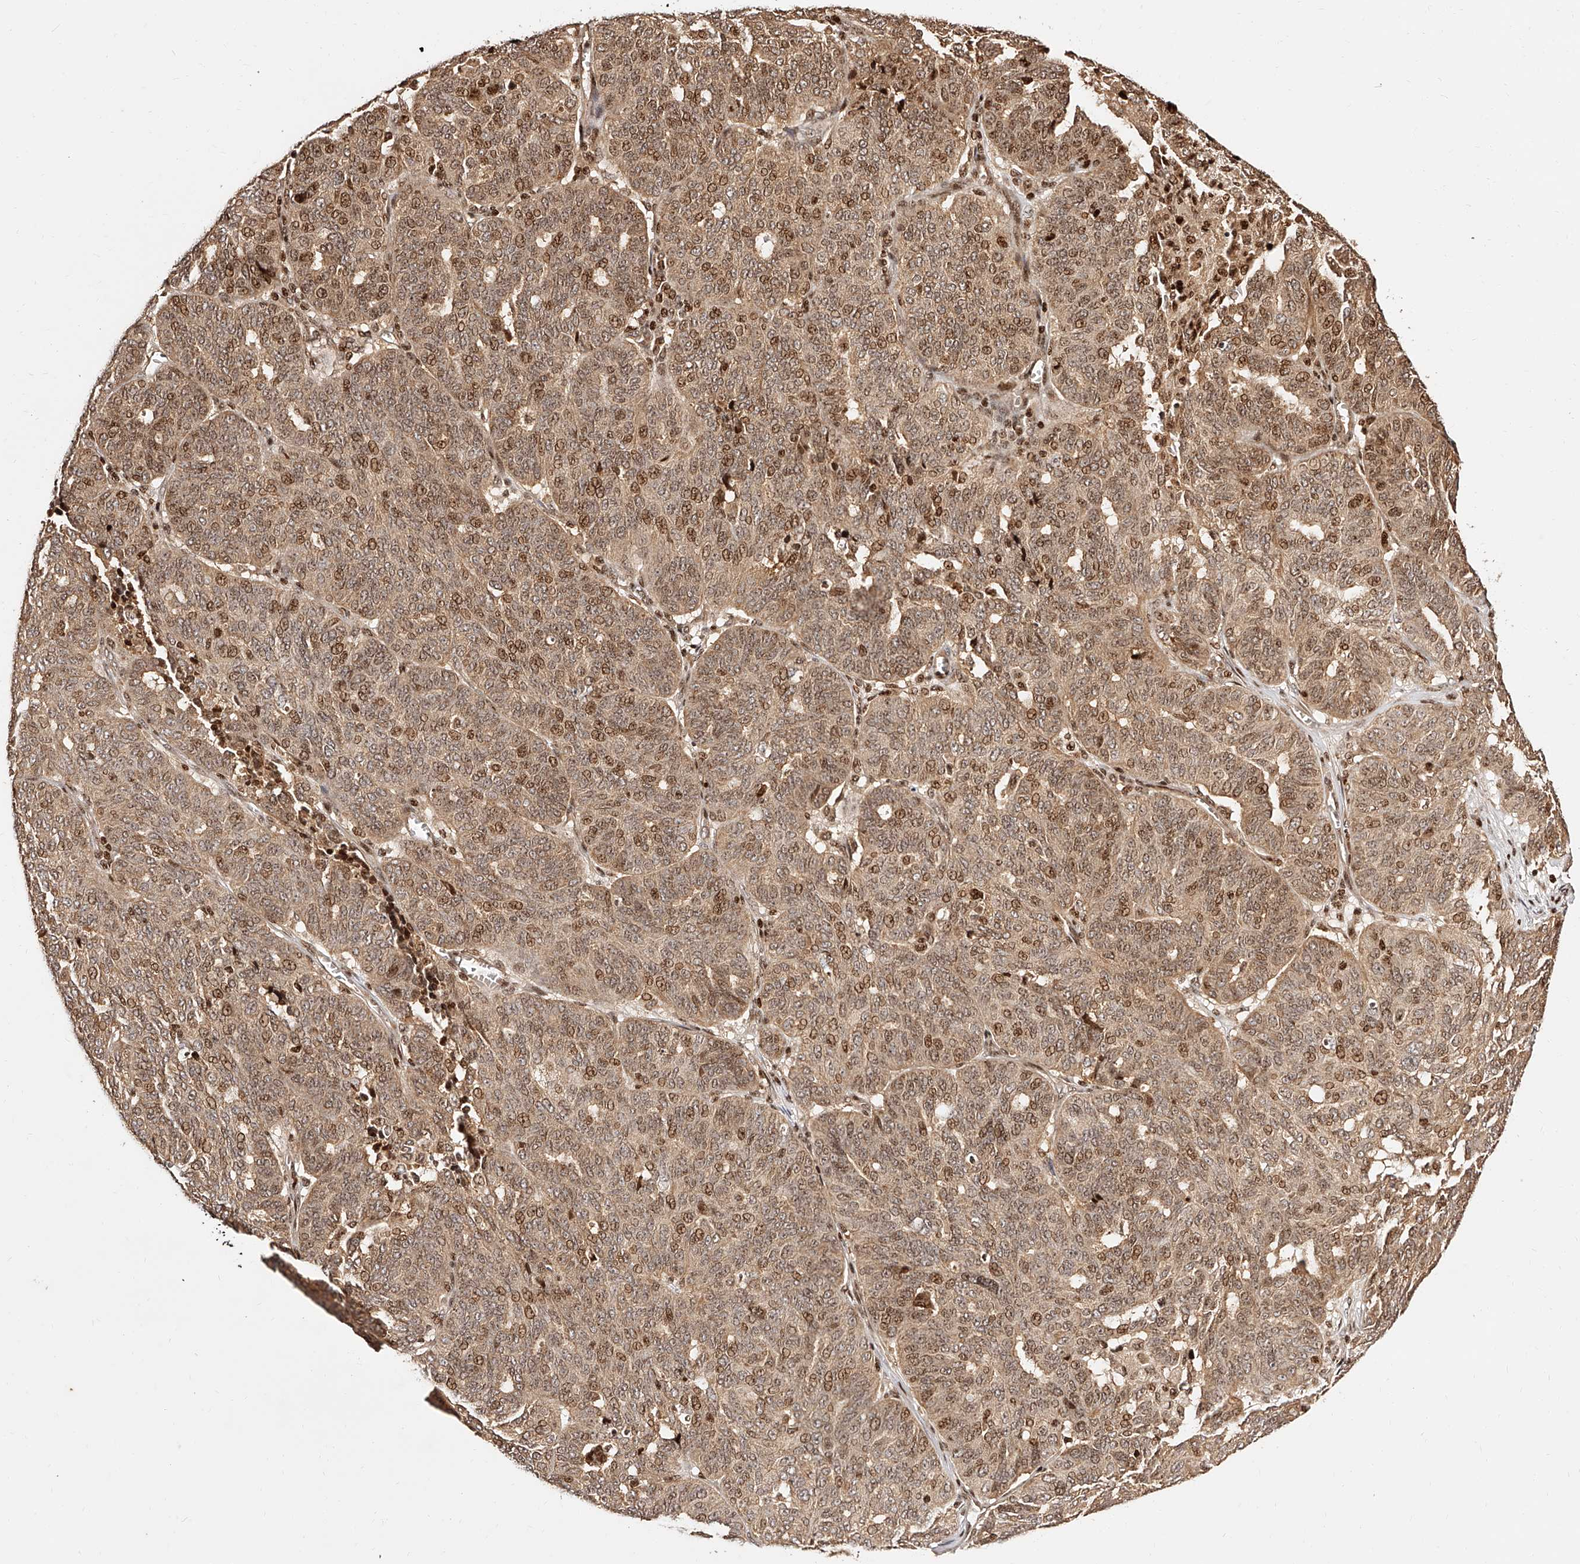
{"staining": {"intensity": "moderate", "quantity": ">75%", "location": "cytoplasmic/membranous,nuclear"}, "tissue": "ovarian cancer", "cell_type": "Tumor cells", "image_type": "cancer", "snomed": [{"axis": "morphology", "description": "Cystadenocarcinoma, serous, NOS"}, {"axis": "topography", "description": "Ovary"}], "caption": "Protein analysis of ovarian cancer (serous cystadenocarcinoma) tissue demonstrates moderate cytoplasmic/membranous and nuclear positivity in about >75% of tumor cells.", "gene": "PFDN2", "patient": {"sex": "female", "age": 59}}